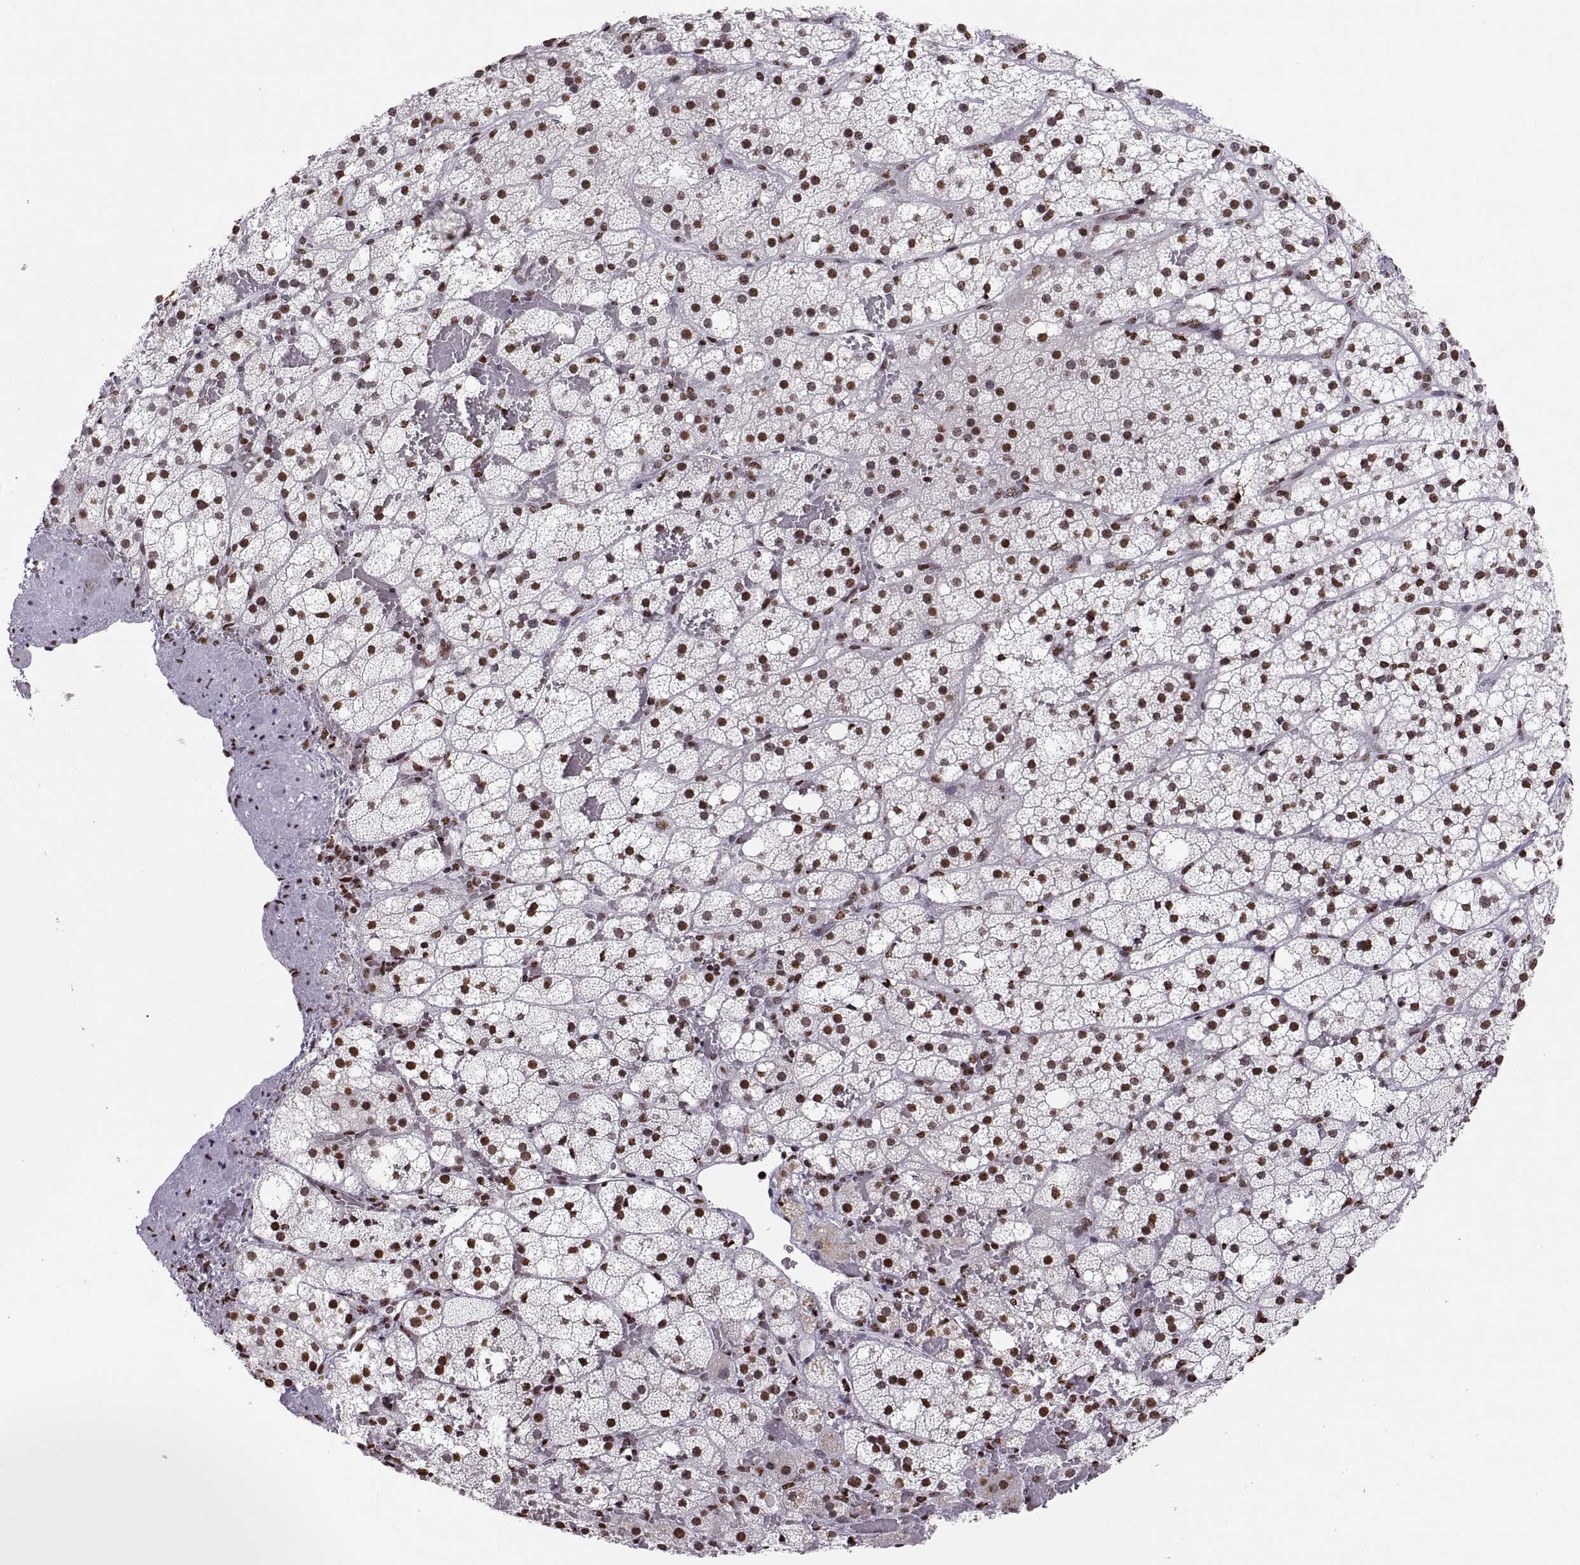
{"staining": {"intensity": "strong", "quantity": "25%-75%", "location": "nuclear"}, "tissue": "adrenal gland", "cell_type": "Glandular cells", "image_type": "normal", "snomed": [{"axis": "morphology", "description": "Normal tissue, NOS"}, {"axis": "topography", "description": "Adrenal gland"}], "caption": "Immunohistochemical staining of unremarkable human adrenal gland shows 25%-75% levels of strong nuclear protein positivity in approximately 25%-75% of glandular cells. (IHC, brightfield microscopy, high magnification).", "gene": "SNAI1", "patient": {"sex": "male", "age": 53}}